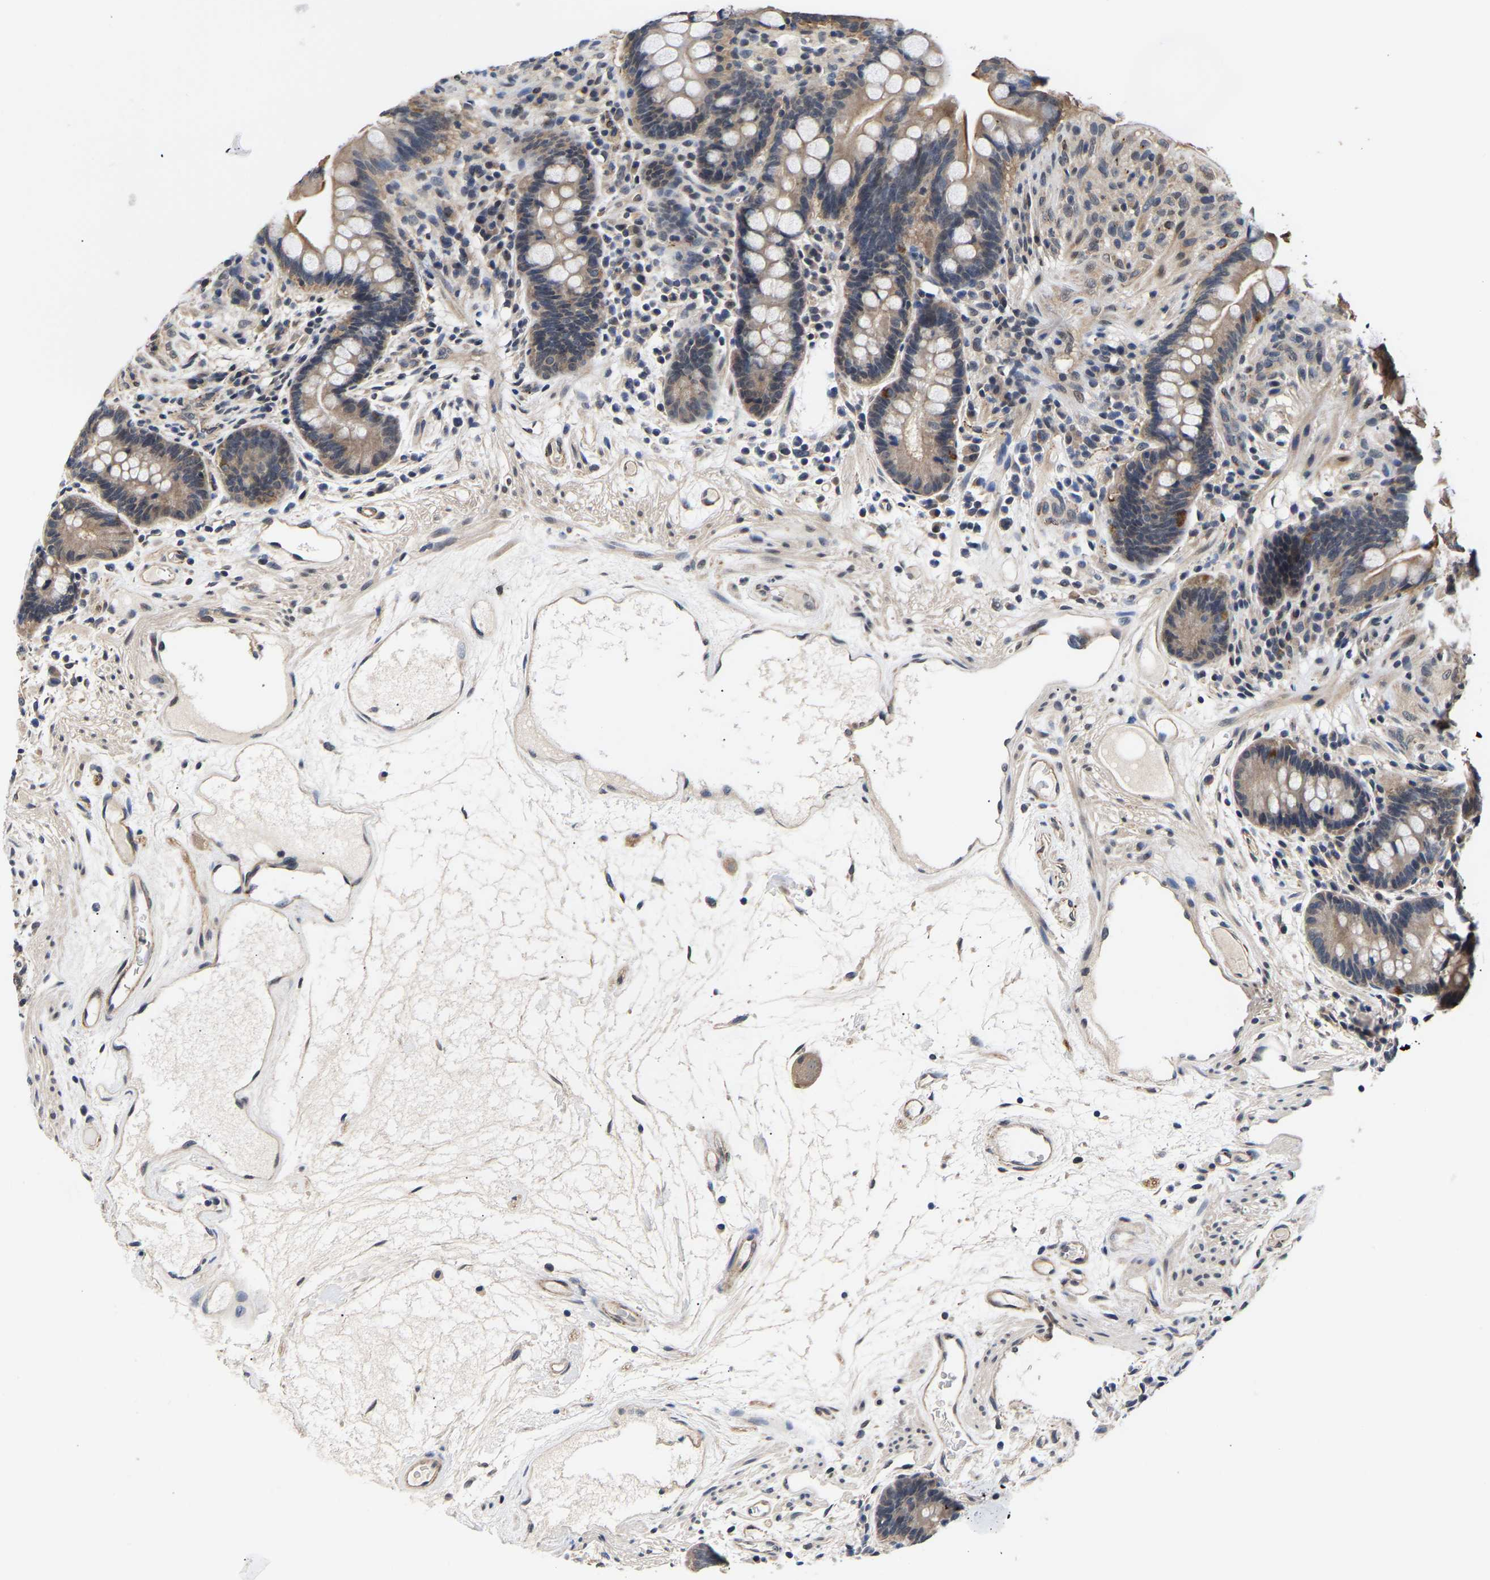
{"staining": {"intensity": "weak", "quantity": ">75%", "location": "cytoplasmic/membranous"}, "tissue": "colon", "cell_type": "Endothelial cells", "image_type": "normal", "snomed": [{"axis": "morphology", "description": "Normal tissue, NOS"}, {"axis": "topography", "description": "Colon"}], "caption": "Weak cytoplasmic/membranous staining is seen in about >75% of endothelial cells in unremarkable colon. (DAB (3,3'-diaminobenzidine) IHC, brown staining for protein, blue staining for nuclei).", "gene": "METTL16", "patient": {"sex": "male", "age": 73}}